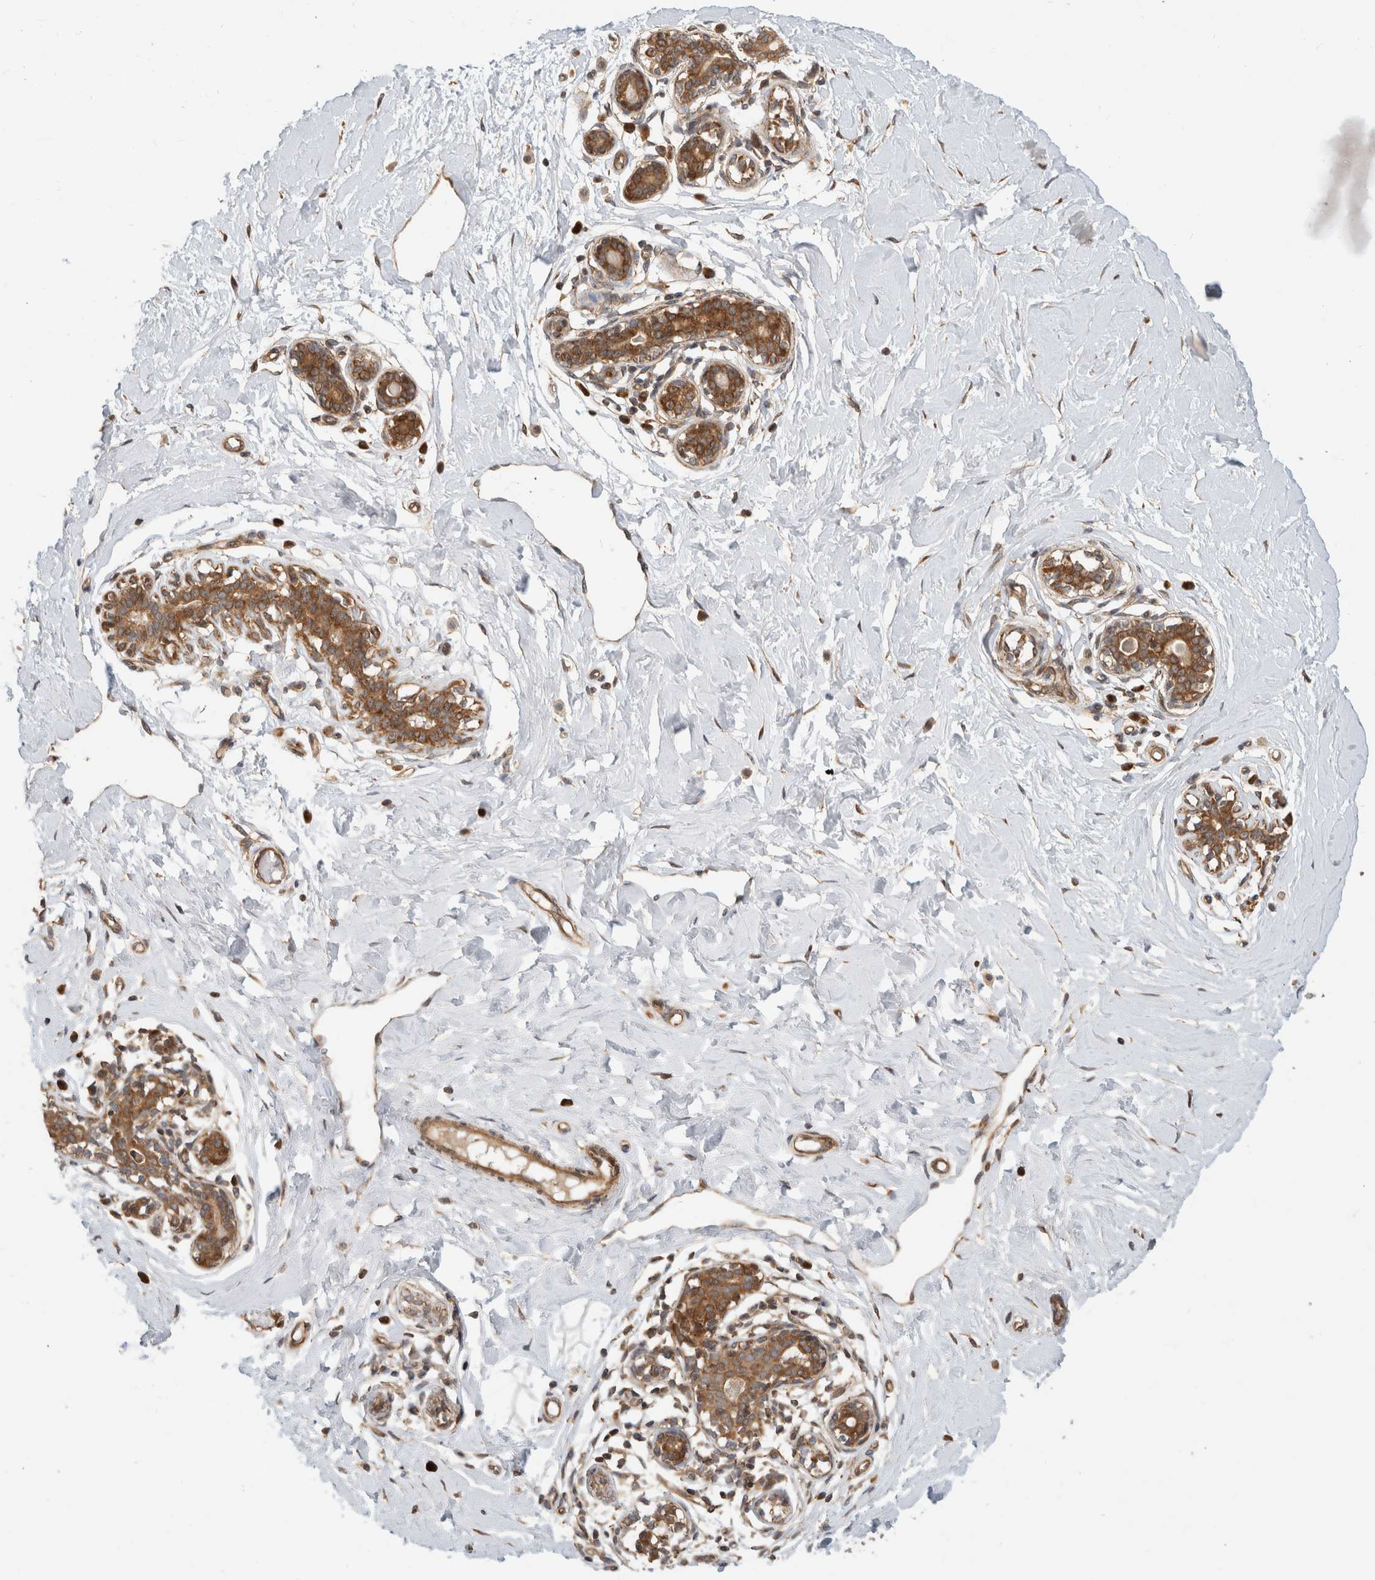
{"staining": {"intensity": "moderate", "quantity": ">75%", "location": "cytoplasmic/membranous"}, "tissue": "breast", "cell_type": "Adipocytes", "image_type": "normal", "snomed": [{"axis": "morphology", "description": "Normal tissue, NOS"}, {"axis": "morphology", "description": "Adenoma, NOS"}, {"axis": "topography", "description": "Breast"}], "caption": "Immunohistochemical staining of normal breast reveals moderate cytoplasmic/membranous protein positivity in approximately >75% of adipocytes.", "gene": "PCDHB15", "patient": {"sex": "female", "age": 23}}